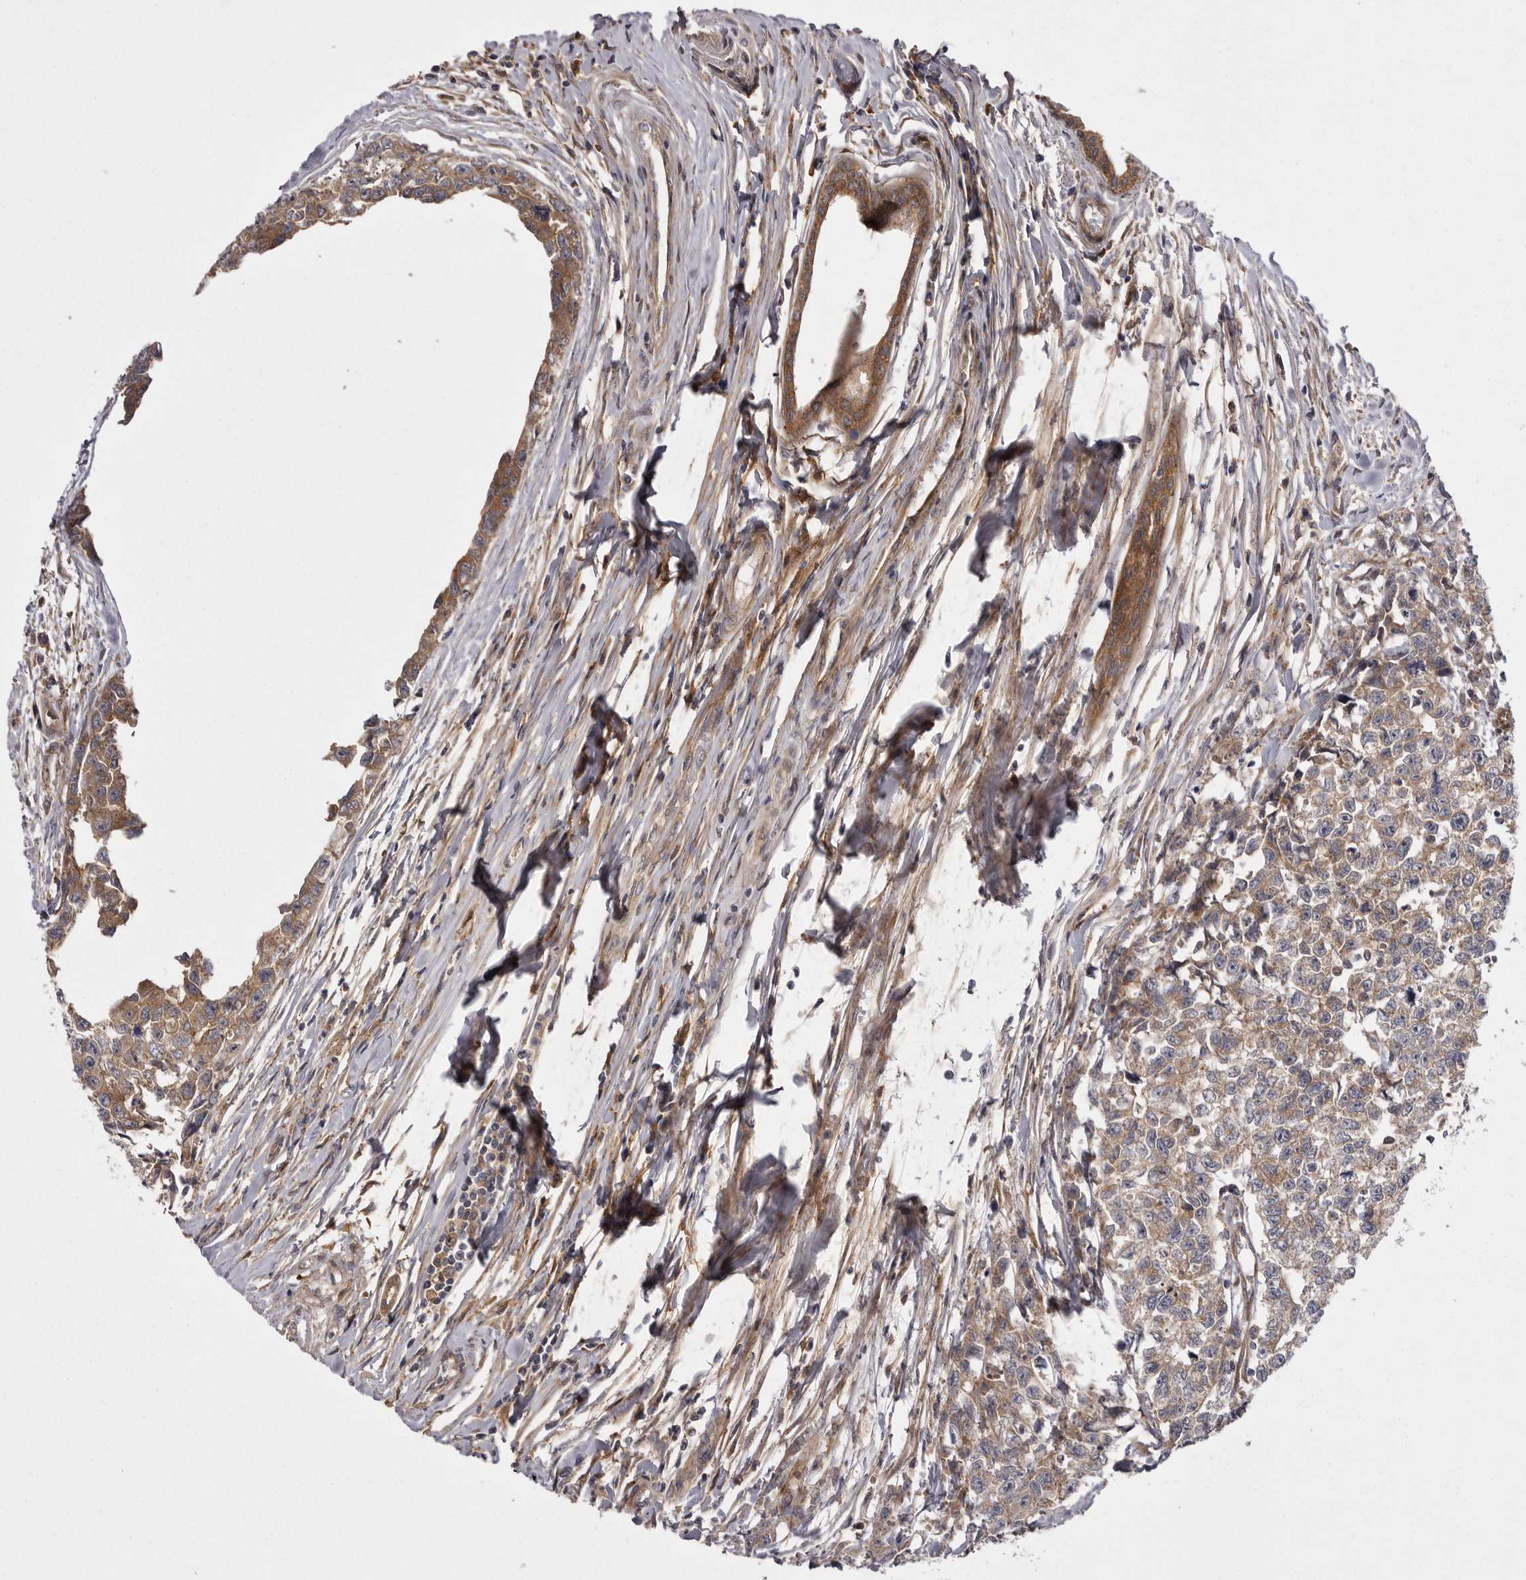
{"staining": {"intensity": "weak", "quantity": "25%-75%", "location": "cytoplasmic/membranous"}, "tissue": "testis cancer", "cell_type": "Tumor cells", "image_type": "cancer", "snomed": [{"axis": "morphology", "description": "Carcinoma, Embryonal, NOS"}, {"axis": "topography", "description": "Testis"}], "caption": "Immunohistochemical staining of testis embryonal carcinoma shows low levels of weak cytoplasmic/membranous protein staining in approximately 25%-75% of tumor cells.", "gene": "OSBPL9", "patient": {"sex": "male", "age": 28}}